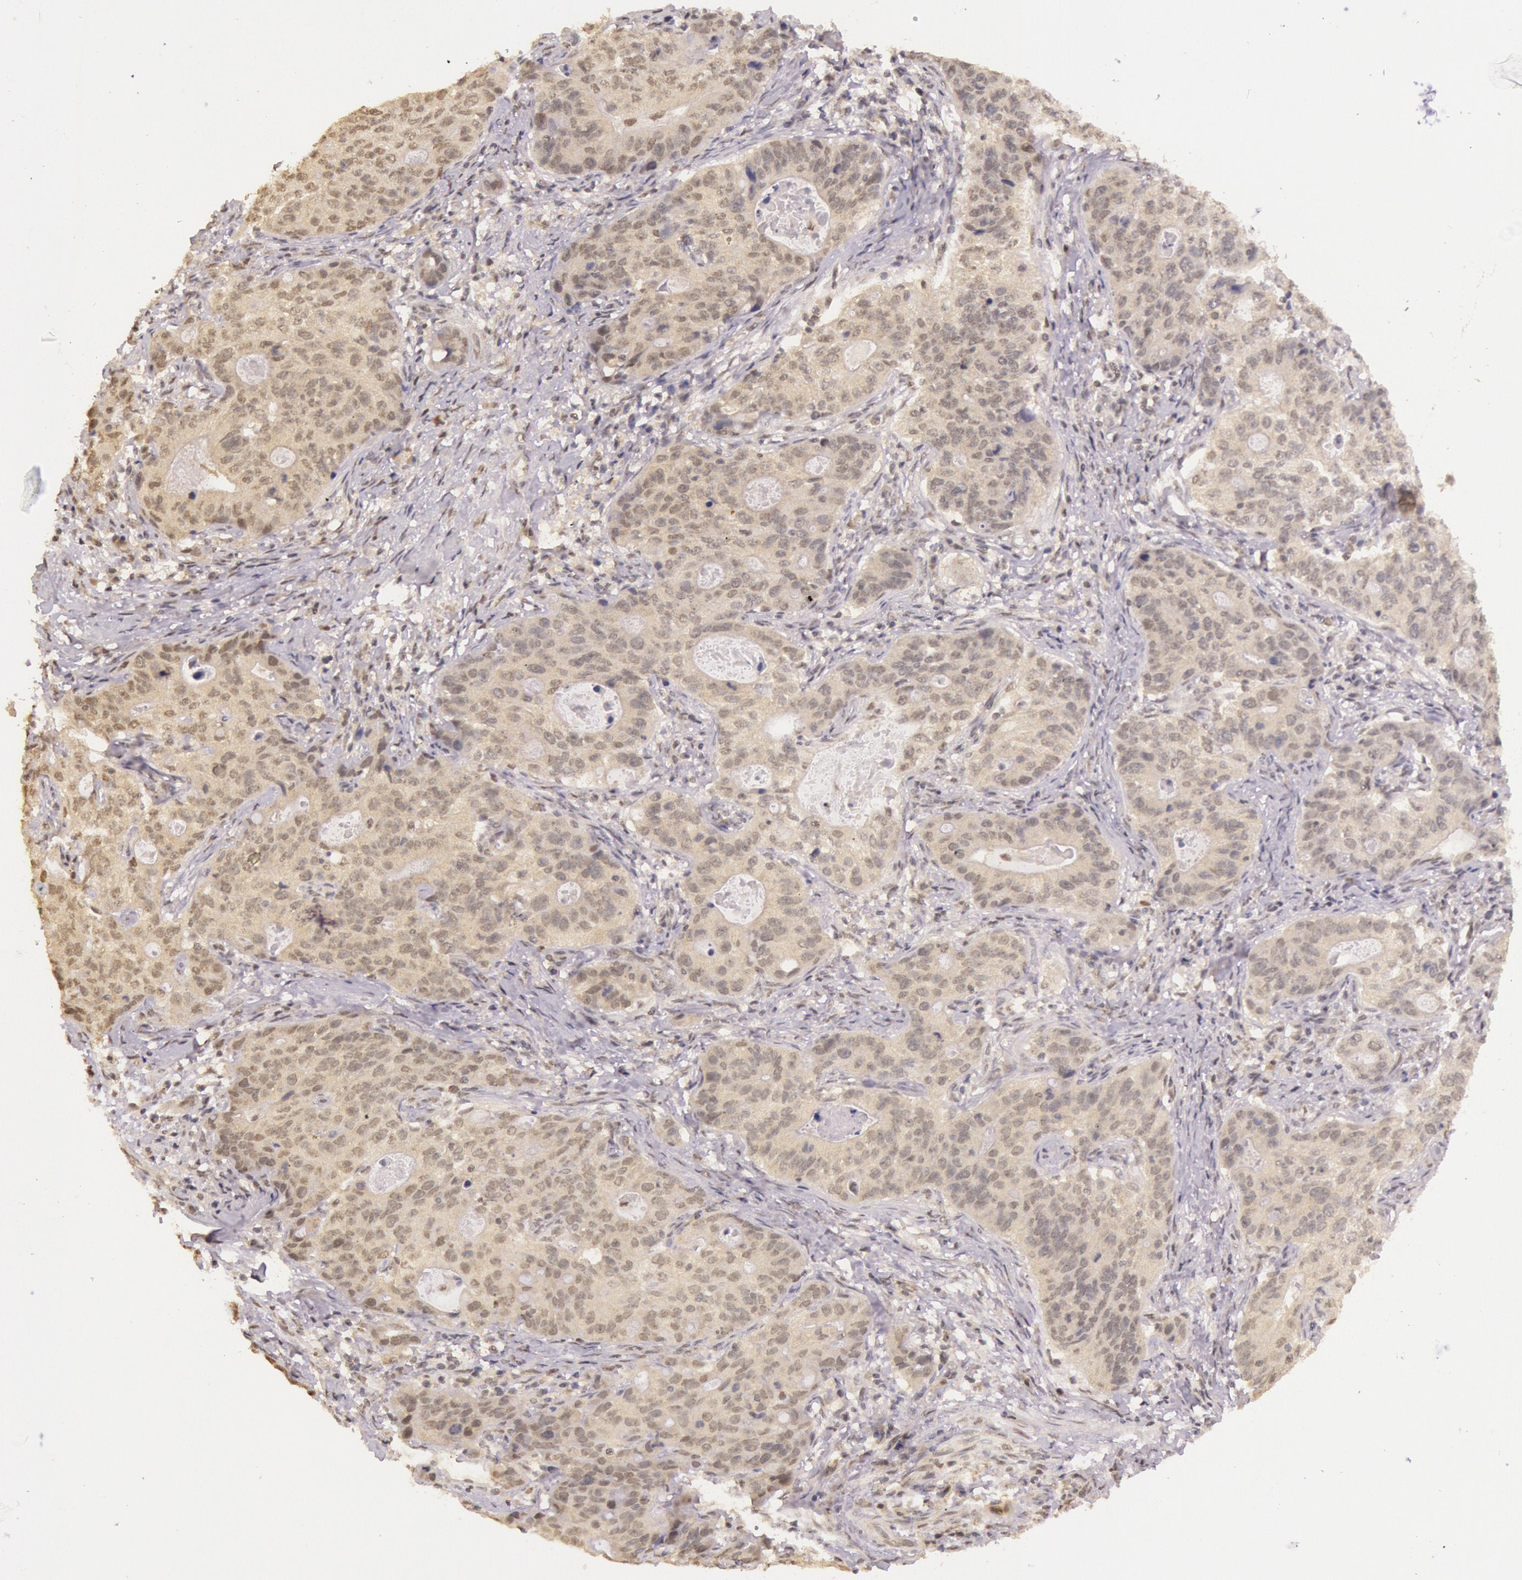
{"staining": {"intensity": "weak", "quantity": "25%-75%", "location": "cytoplasmic/membranous"}, "tissue": "stomach cancer", "cell_type": "Tumor cells", "image_type": "cancer", "snomed": [{"axis": "morphology", "description": "Adenocarcinoma, NOS"}, {"axis": "topography", "description": "Esophagus"}, {"axis": "topography", "description": "Stomach"}], "caption": "An immunohistochemistry (IHC) micrograph of neoplastic tissue is shown. Protein staining in brown highlights weak cytoplasmic/membranous positivity in stomach cancer within tumor cells.", "gene": "RTL10", "patient": {"sex": "male", "age": 74}}